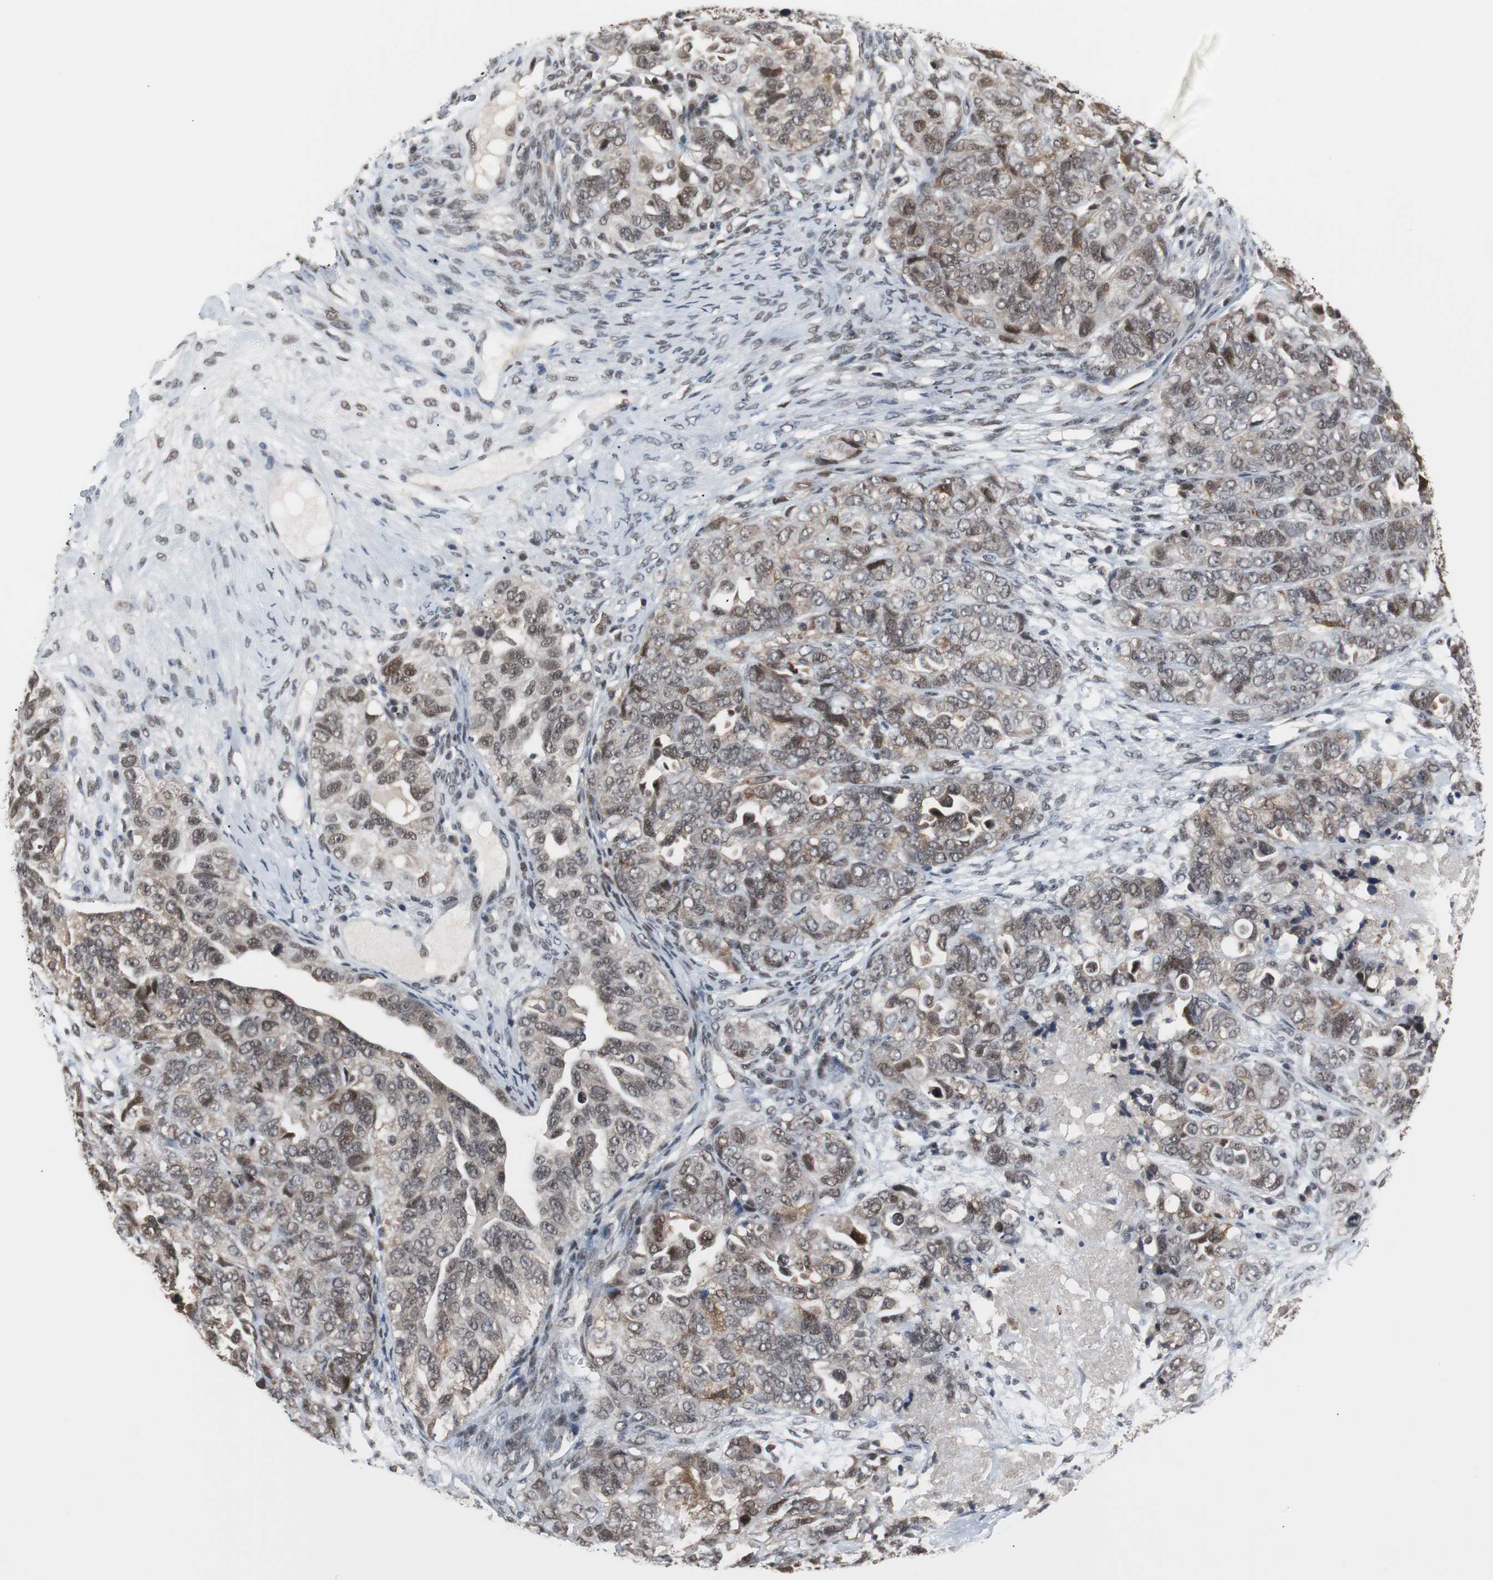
{"staining": {"intensity": "moderate", "quantity": ">75%", "location": "cytoplasmic/membranous,nuclear"}, "tissue": "ovarian cancer", "cell_type": "Tumor cells", "image_type": "cancer", "snomed": [{"axis": "morphology", "description": "Cystadenocarcinoma, serous, NOS"}, {"axis": "topography", "description": "Ovary"}], "caption": "Moderate cytoplasmic/membranous and nuclear expression is seen in approximately >75% of tumor cells in ovarian cancer (serous cystadenocarcinoma).", "gene": "TAF7", "patient": {"sex": "female", "age": 82}}